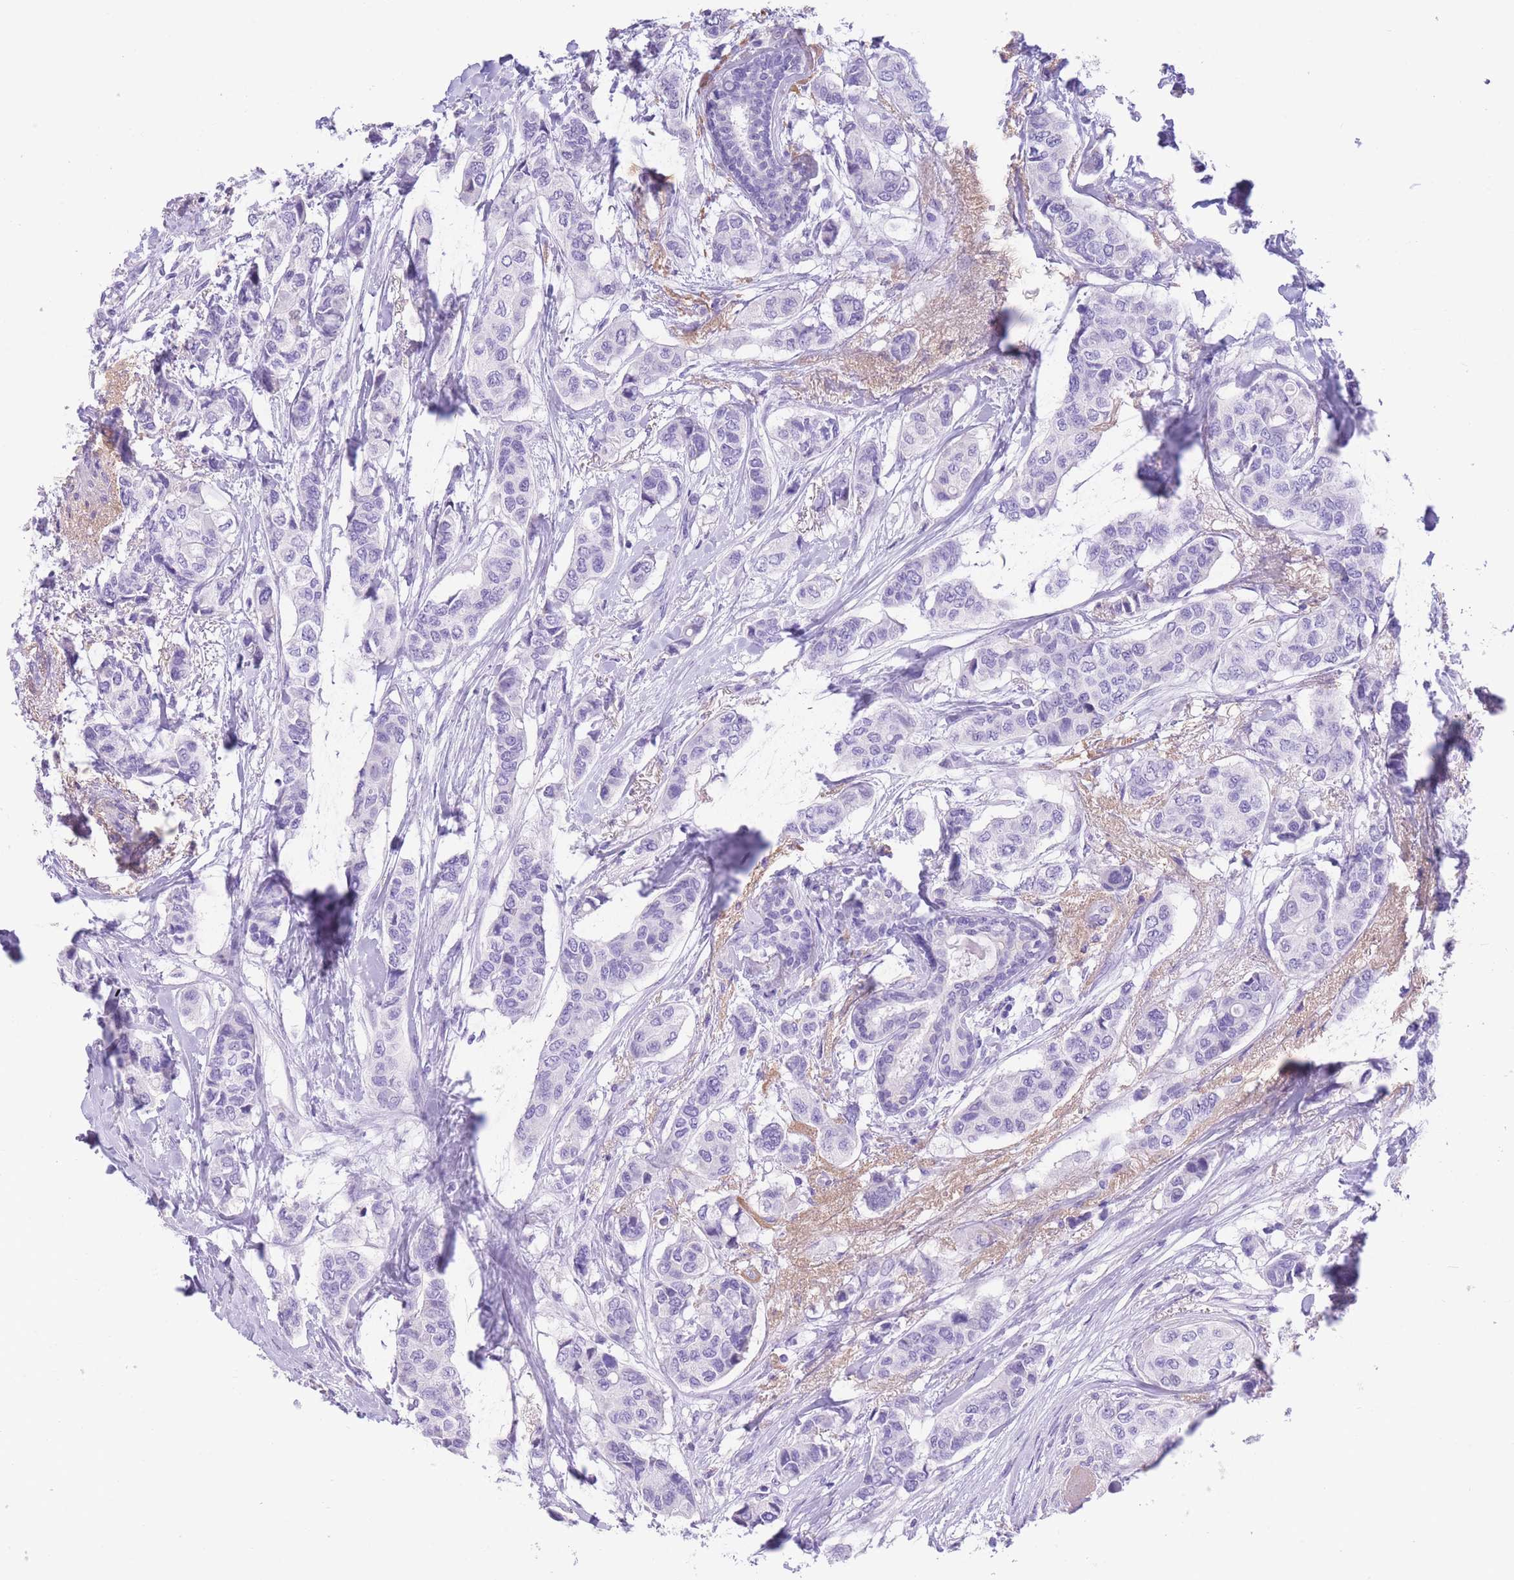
{"staining": {"intensity": "negative", "quantity": "none", "location": "none"}, "tissue": "breast cancer", "cell_type": "Tumor cells", "image_type": "cancer", "snomed": [{"axis": "morphology", "description": "Lobular carcinoma"}, {"axis": "topography", "description": "Breast"}], "caption": "An image of breast cancer stained for a protein demonstrates no brown staining in tumor cells. (DAB (3,3'-diaminobenzidine) IHC visualized using brightfield microscopy, high magnification).", "gene": "RAI2", "patient": {"sex": "female", "age": 51}}